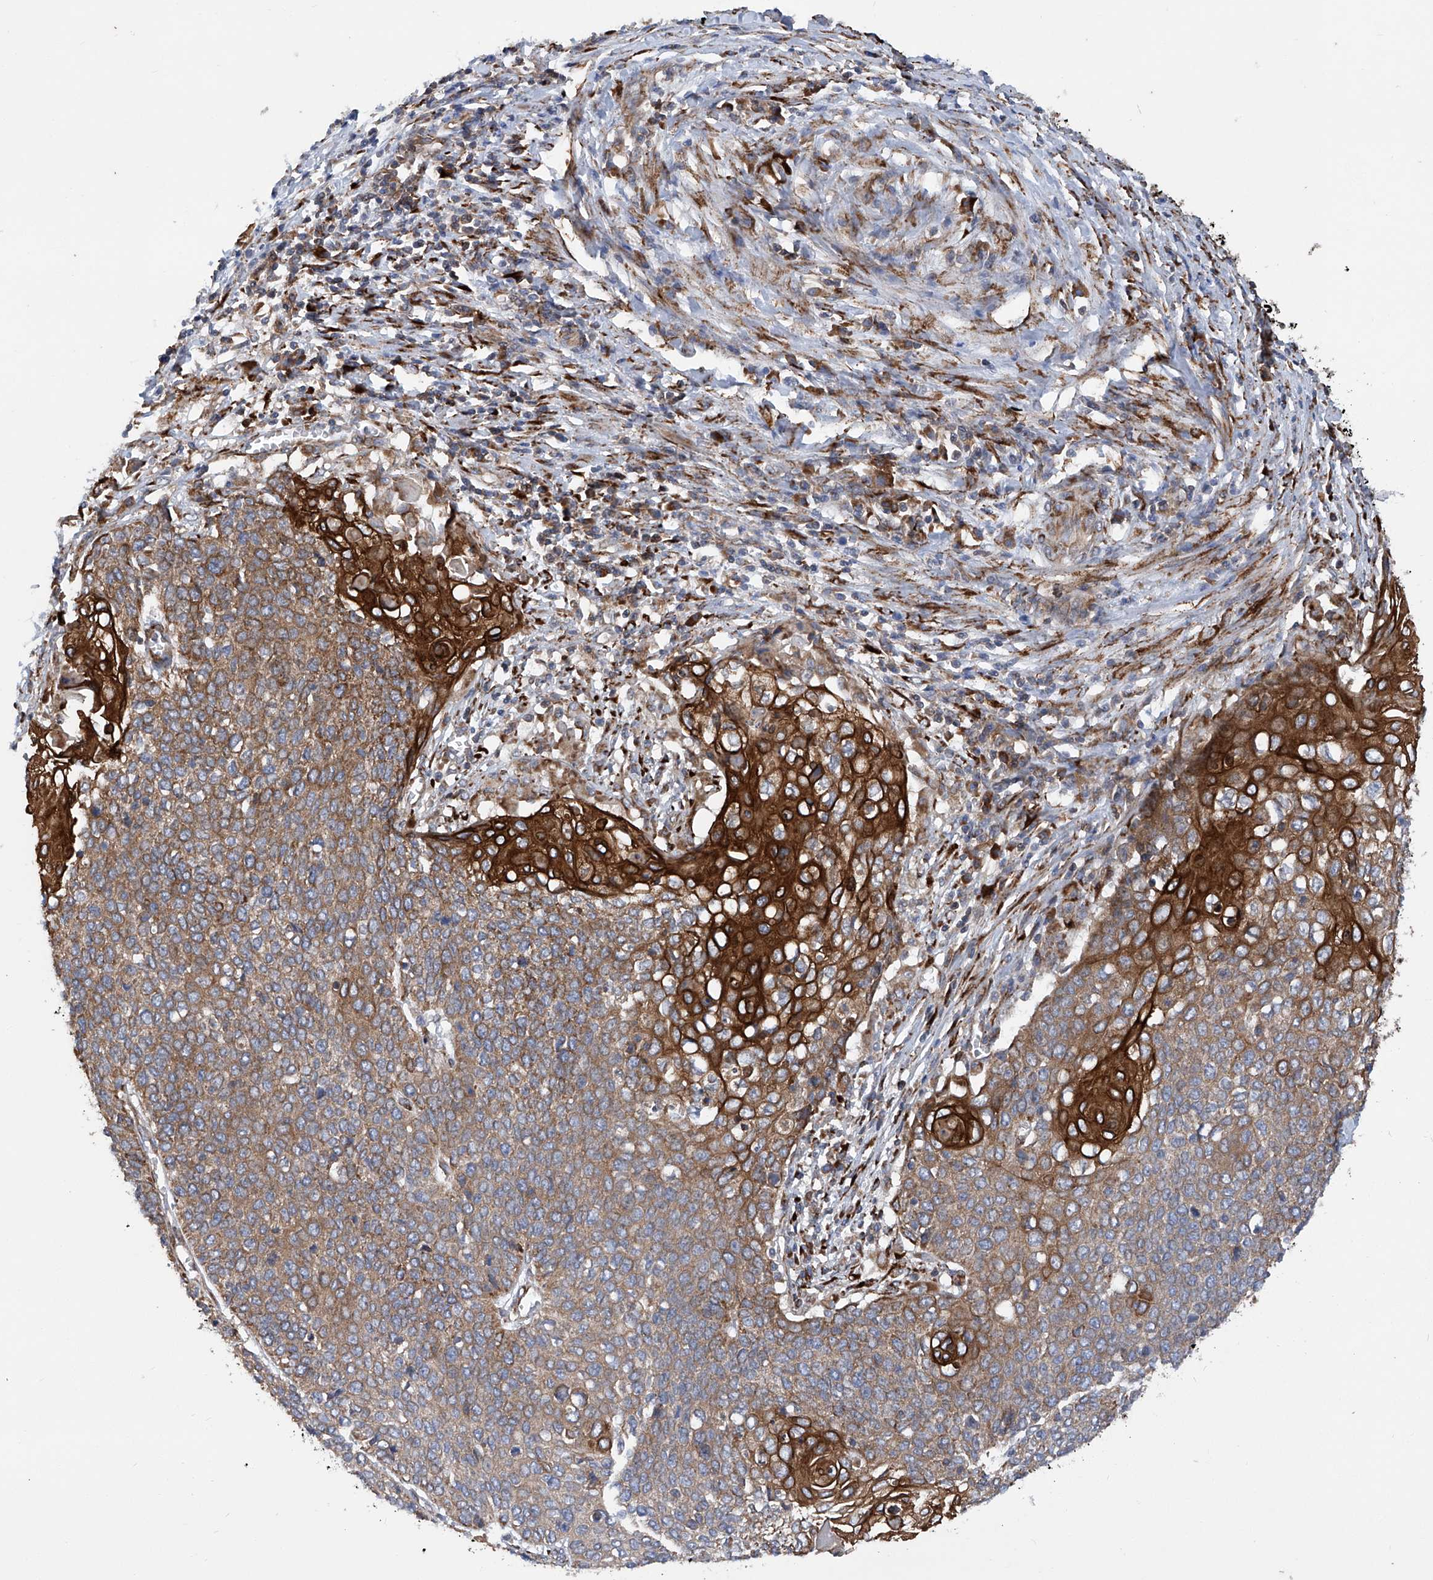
{"staining": {"intensity": "strong", "quantity": ">75%", "location": "cytoplasmic/membranous"}, "tissue": "cervical cancer", "cell_type": "Tumor cells", "image_type": "cancer", "snomed": [{"axis": "morphology", "description": "Squamous cell carcinoma, NOS"}, {"axis": "topography", "description": "Cervix"}], "caption": "High-magnification brightfield microscopy of cervical squamous cell carcinoma stained with DAB (brown) and counterstained with hematoxylin (blue). tumor cells exhibit strong cytoplasmic/membranous expression is present in about>75% of cells.", "gene": "ASCC3", "patient": {"sex": "female", "age": 39}}